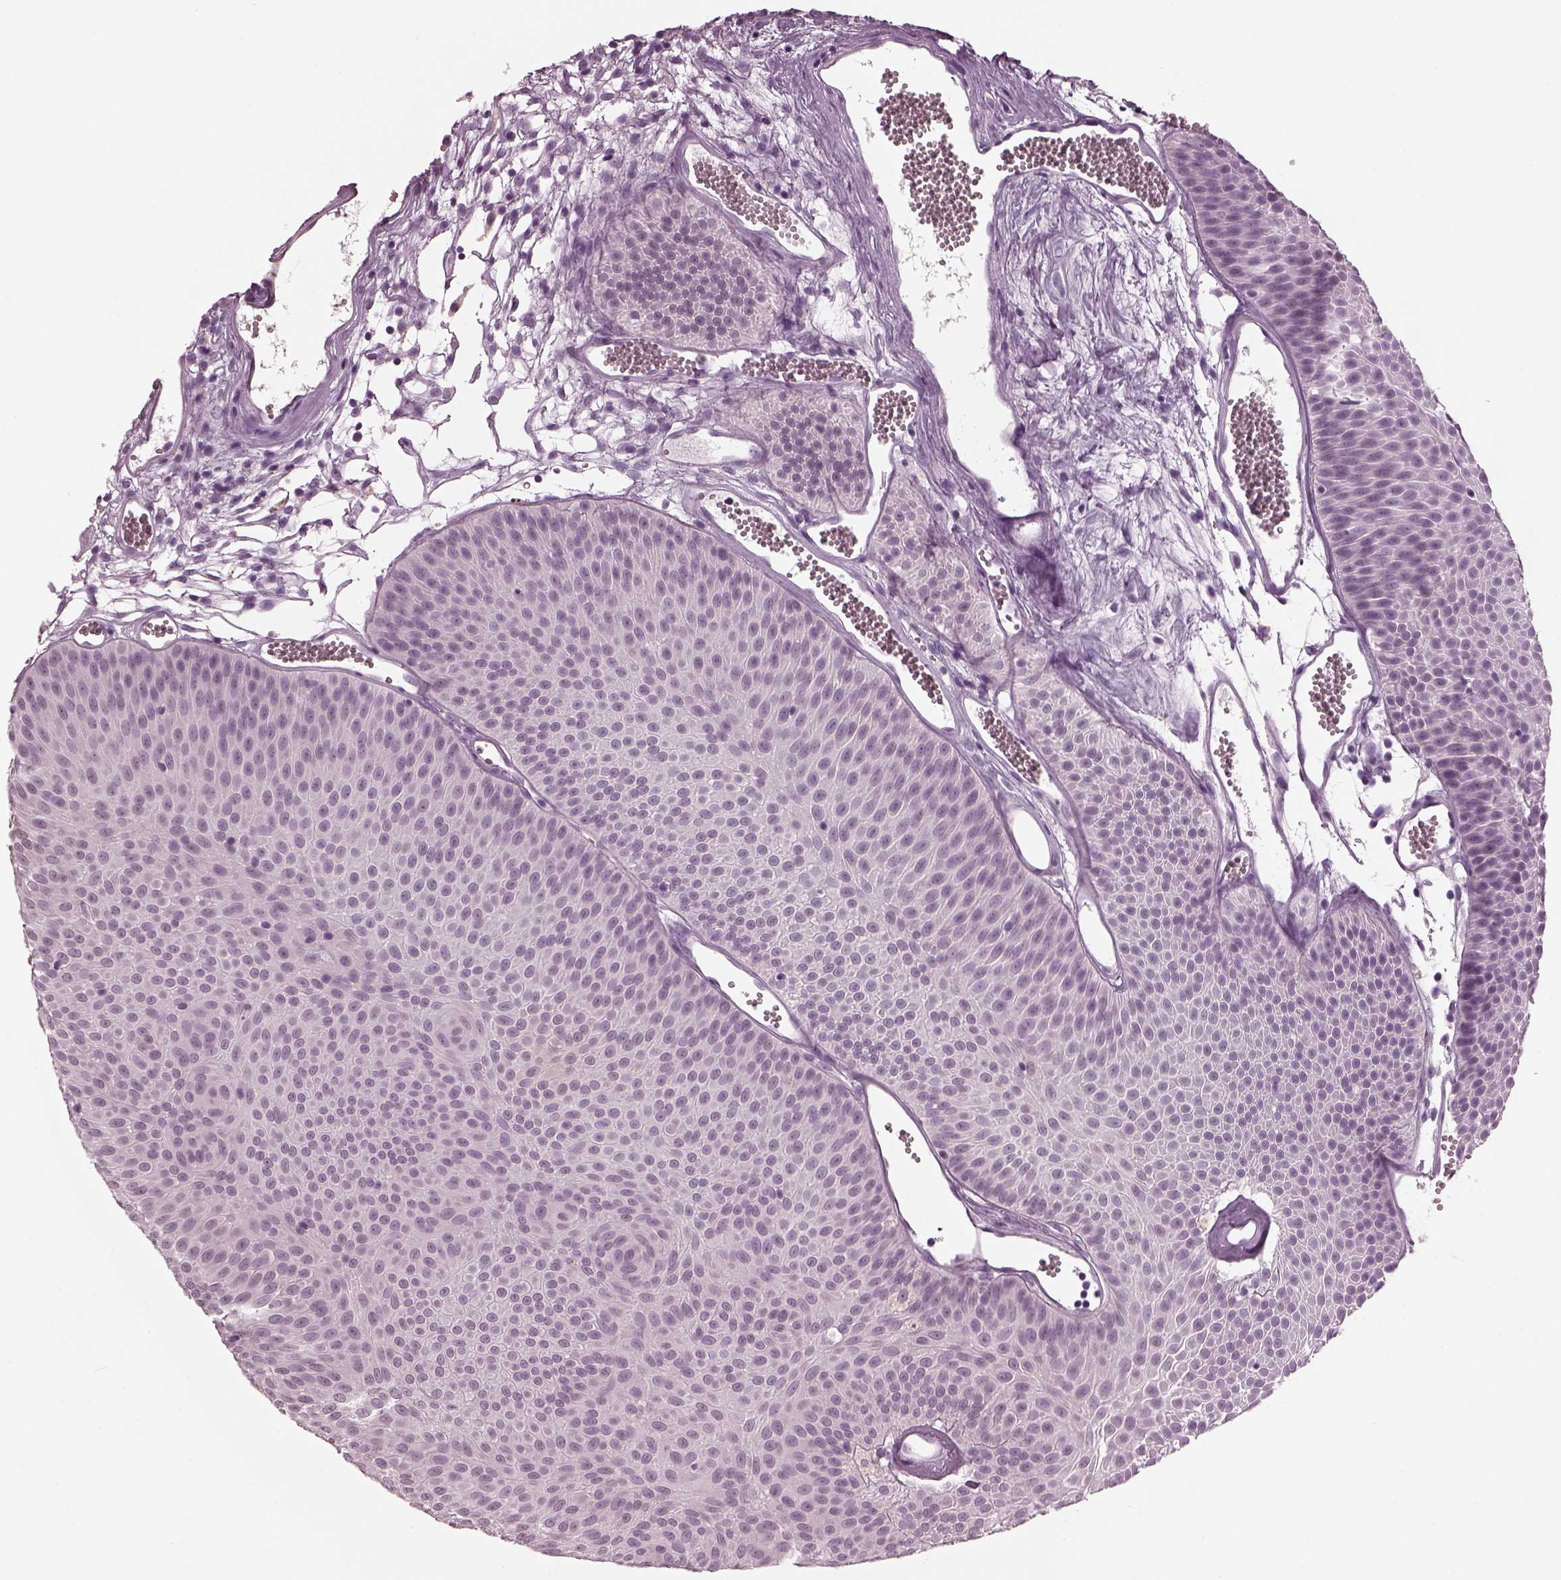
{"staining": {"intensity": "negative", "quantity": "none", "location": "none"}, "tissue": "urothelial cancer", "cell_type": "Tumor cells", "image_type": "cancer", "snomed": [{"axis": "morphology", "description": "Urothelial carcinoma, Low grade"}, {"axis": "topography", "description": "Urinary bladder"}], "caption": "The immunohistochemistry image has no significant expression in tumor cells of low-grade urothelial carcinoma tissue.", "gene": "SLC6A17", "patient": {"sex": "male", "age": 52}}